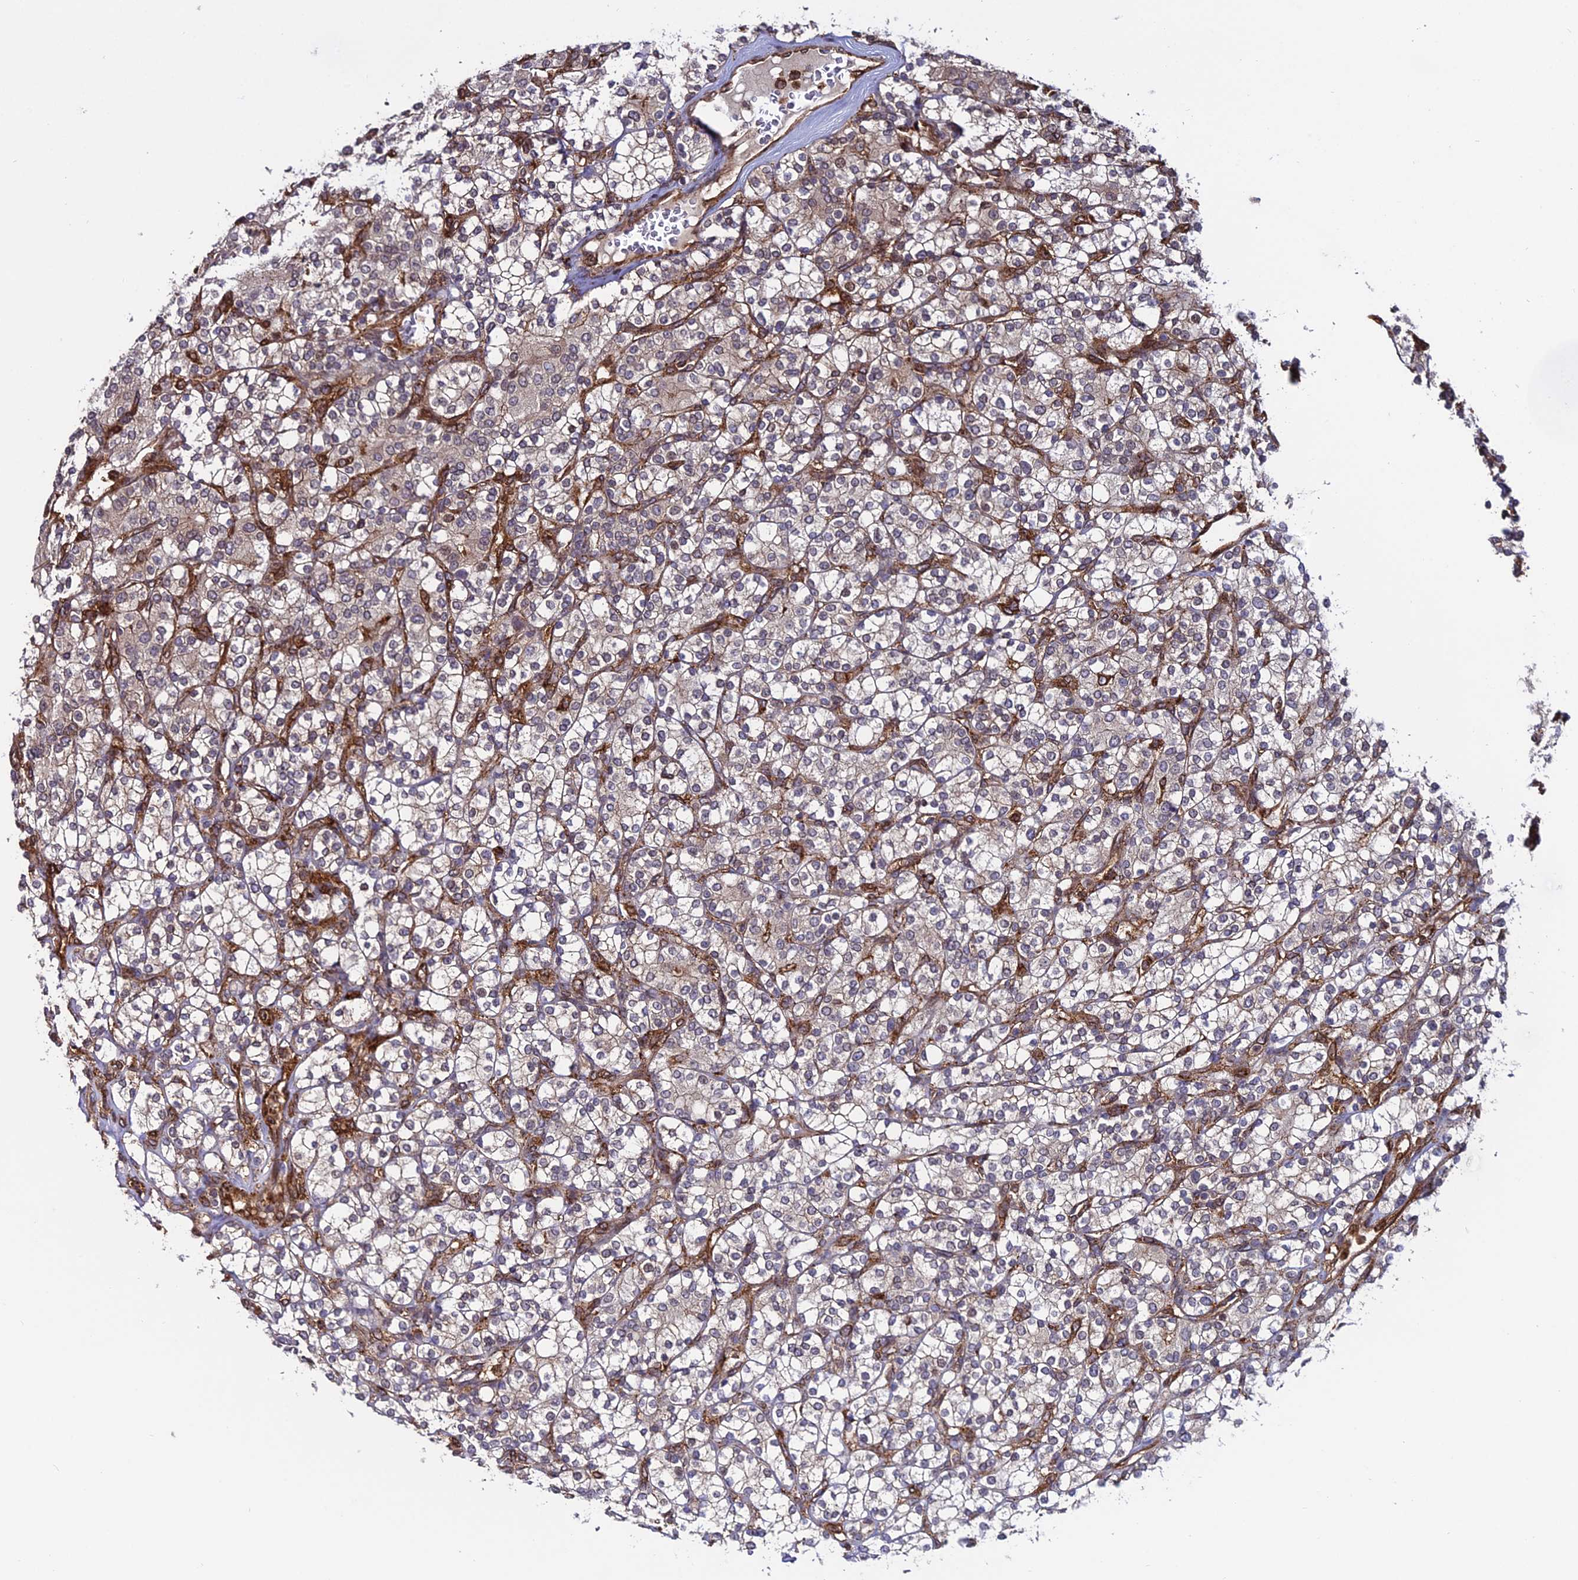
{"staining": {"intensity": "weak", "quantity": "25%-75%", "location": "cytoplasmic/membranous,nuclear"}, "tissue": "renal cancer", "cell_type": "Tumor cells", "image_type": "cancer", "snomed": [{"axis": "morphology", "description": "Adenocarcinoma, NOS"}, {"axis": "topography", "description": "Kidney"}], "caption": "Protein staining shows weak cytoplasmic/membranous and nuclear positivity in approximately 25%-75% of tumor cells in adenocarcinoma (renal).", "gene": "DDX19A", "patient": {"sex": "male", "age": 77}}